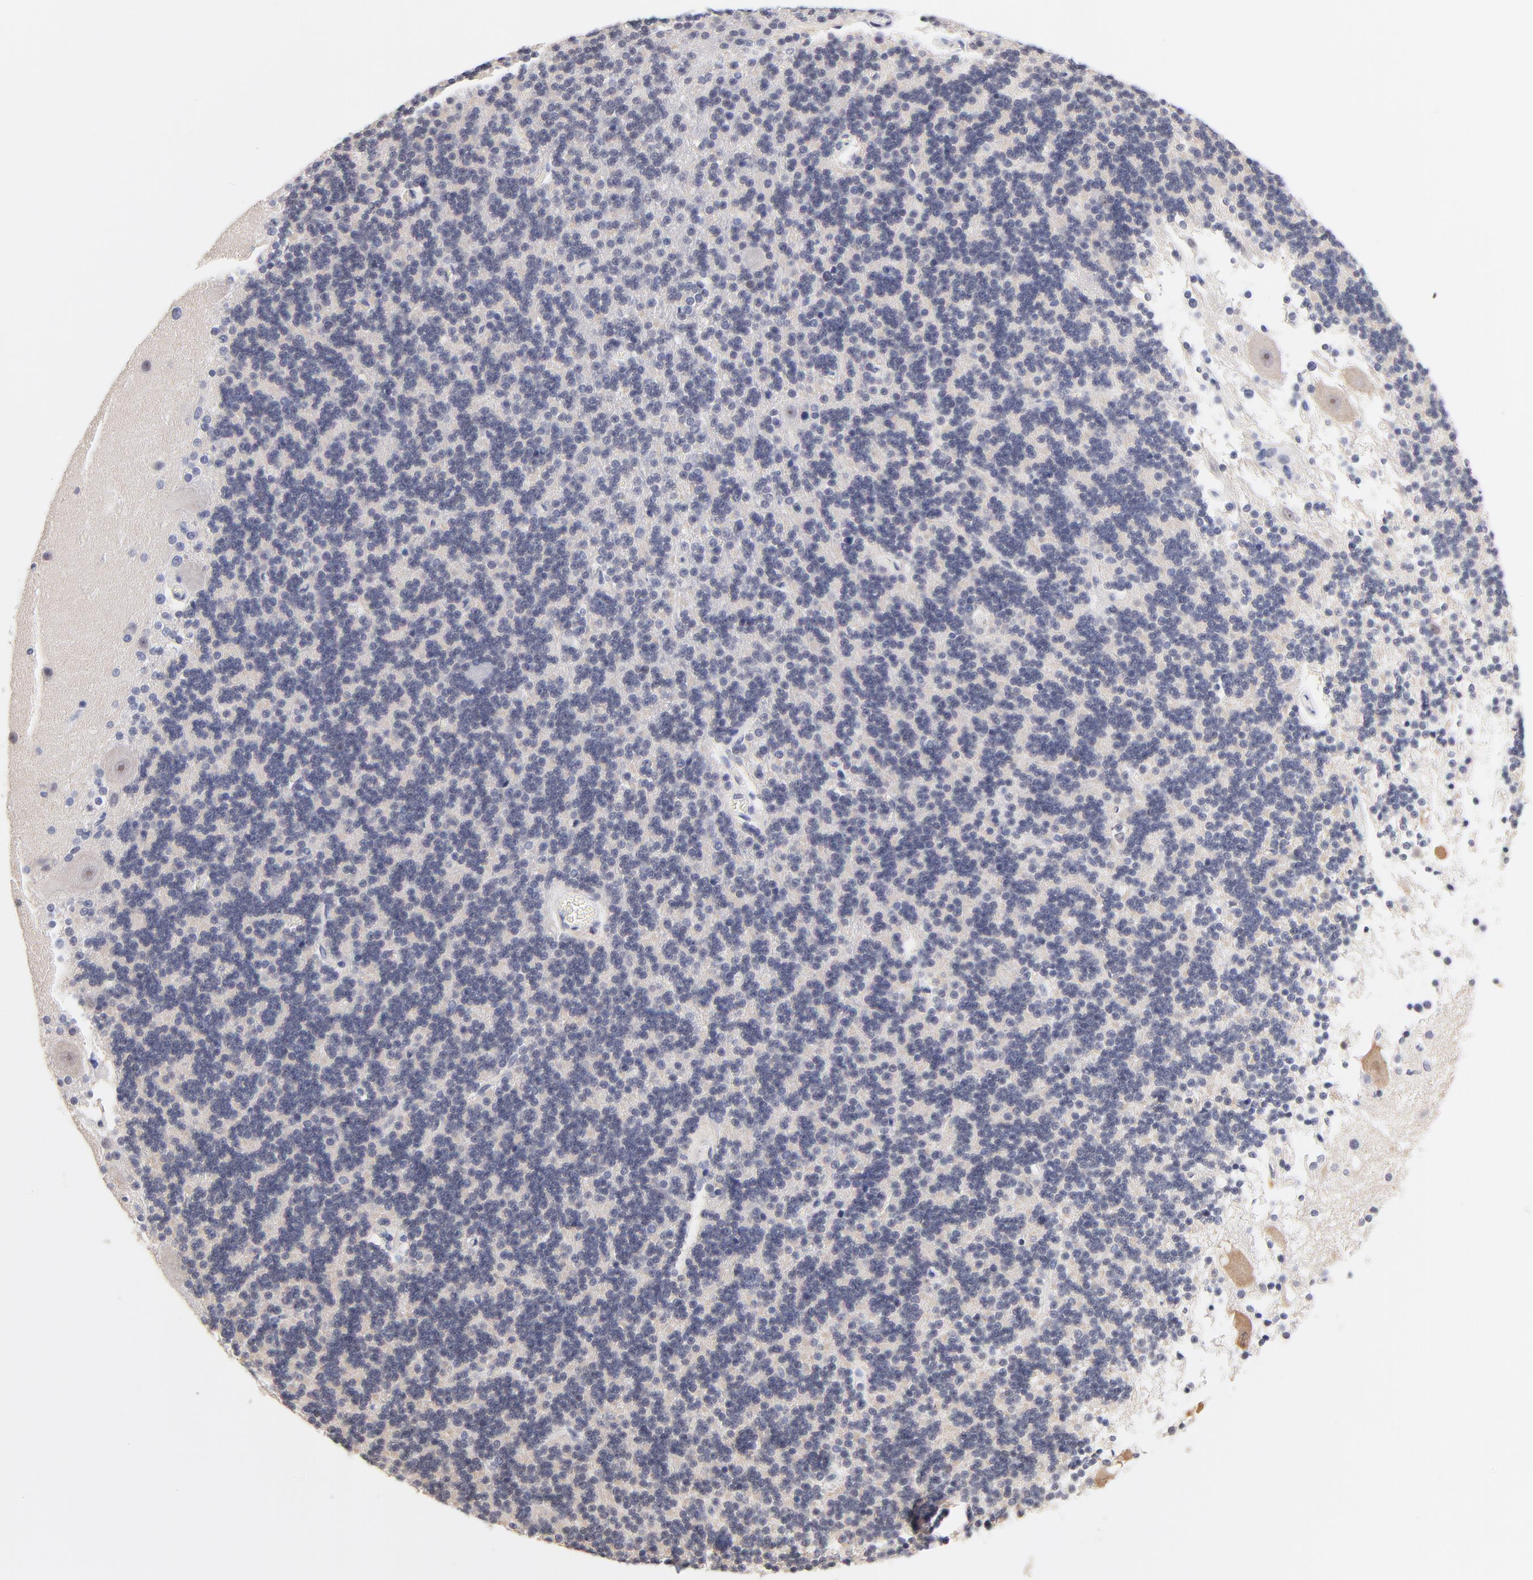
{"staining": {"intensity": "negative", "quantity": "none", "location": "none"}, "tissue": "cerebellum", "cell_type": "Cells in granular layer", "image_type": "normal", "snomed": [{"axis": "morphology", "description": "Normal tissue, NOS"}, {"axis": "topography", "description": "Cerebellum"}], "caption": "Immunohistochemistry (IHC) photomicrograph of benign human cerebellum stained for a protein (brown), which shows no positivity in cells in granular layer. The staining is performed using DAB (3,3'-diaminobenzidine) brown chromogen with nuclei counter-stained in using hematoxylin.", "gene": "ZNF74", "patient": {"sex": "female", "age": 54}}